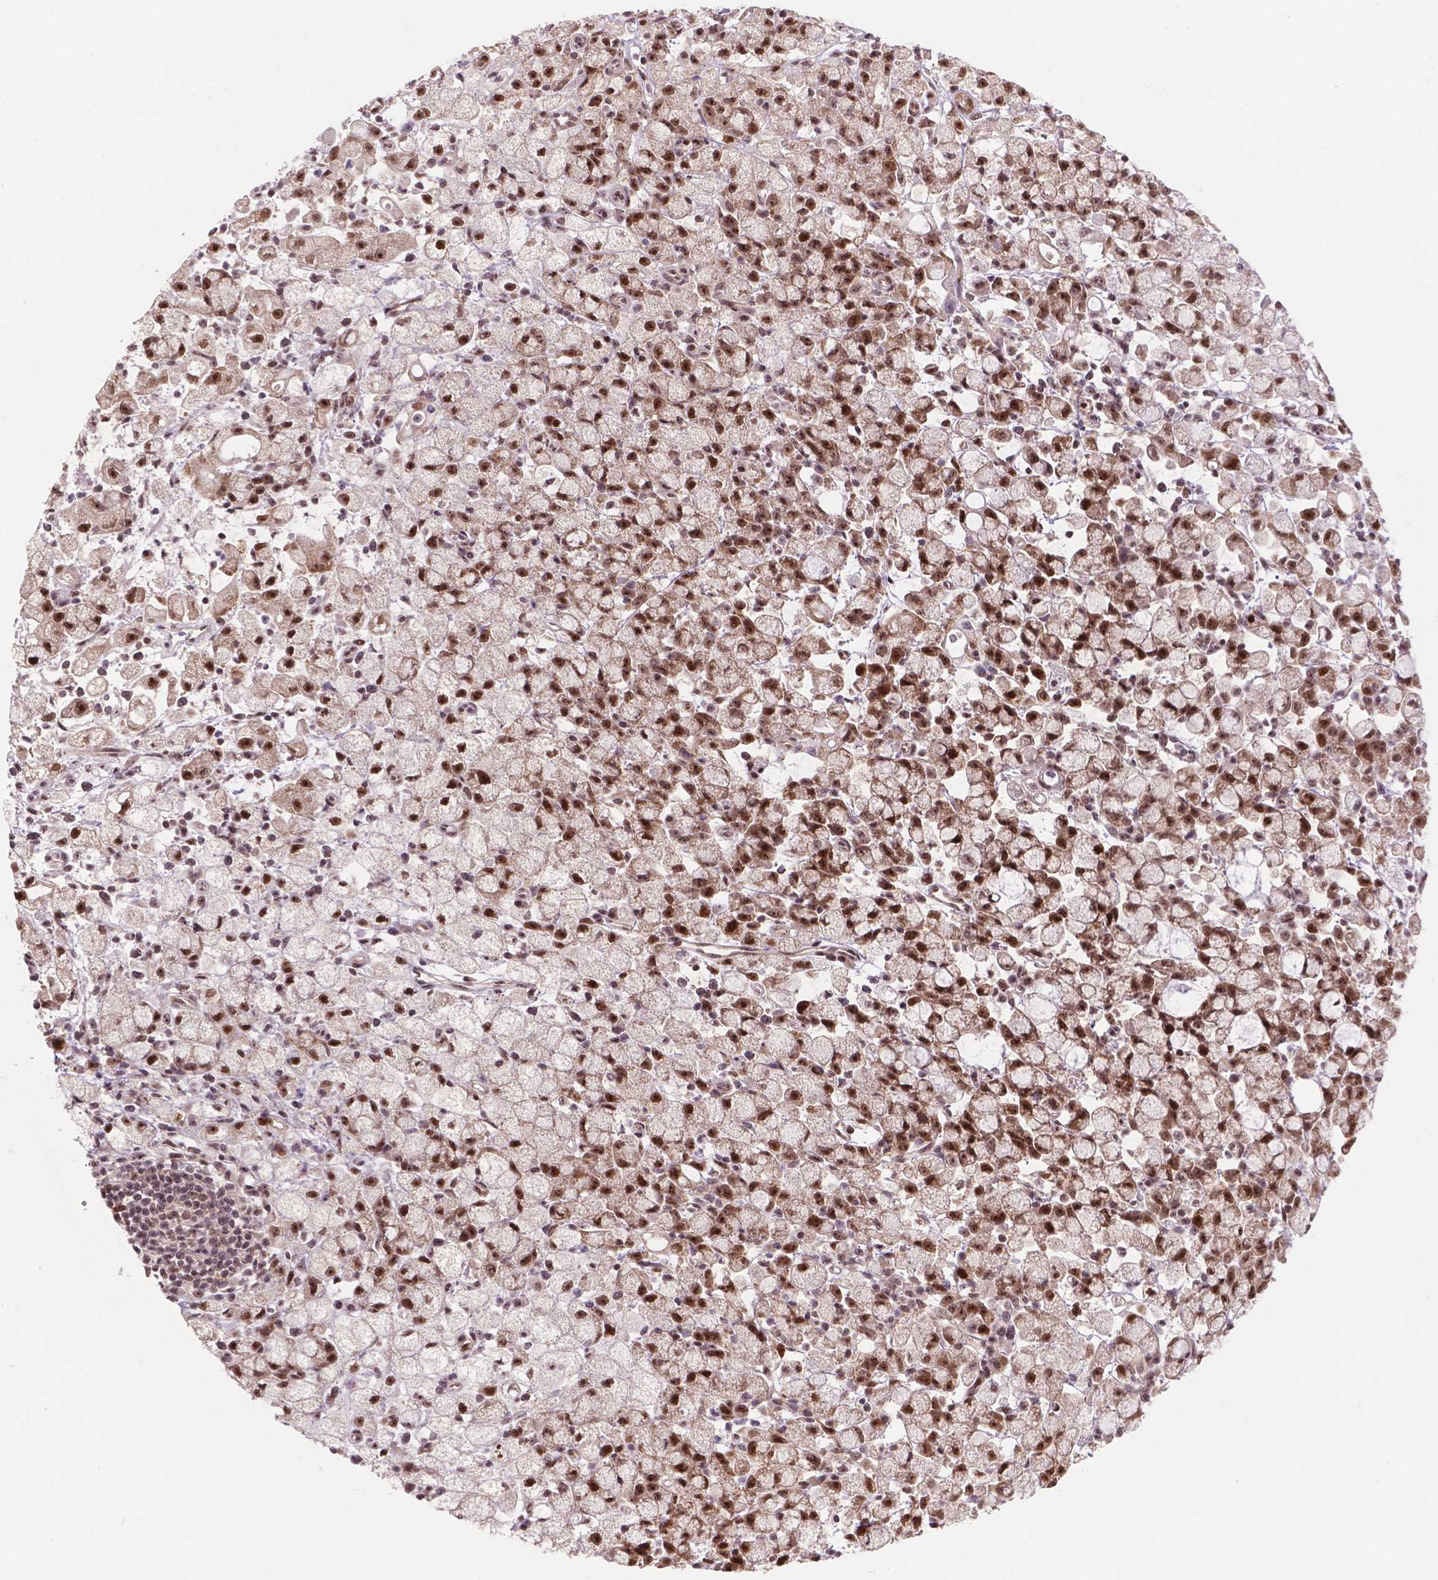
{"staining": {"intensity": "moderate", "quantity": ">75%", "location": "nuclear"}, "tissue": "stomach cancer", "cell_type": "Tumor cells", "image_type": "cancer", "snomed": [{"axis": "morphology", "description": "Adenocarcinoma, NOS"}, {"axis": "topography", "description": "Stomach"}], "caption": "Moderate nuclear positivity for a protein is present in approximately >75% of tumor cells of stomach adenocarcinoma using IHC.", "gene": "CSNK2A1", "patient": {"sex": "male", "age": 58}}